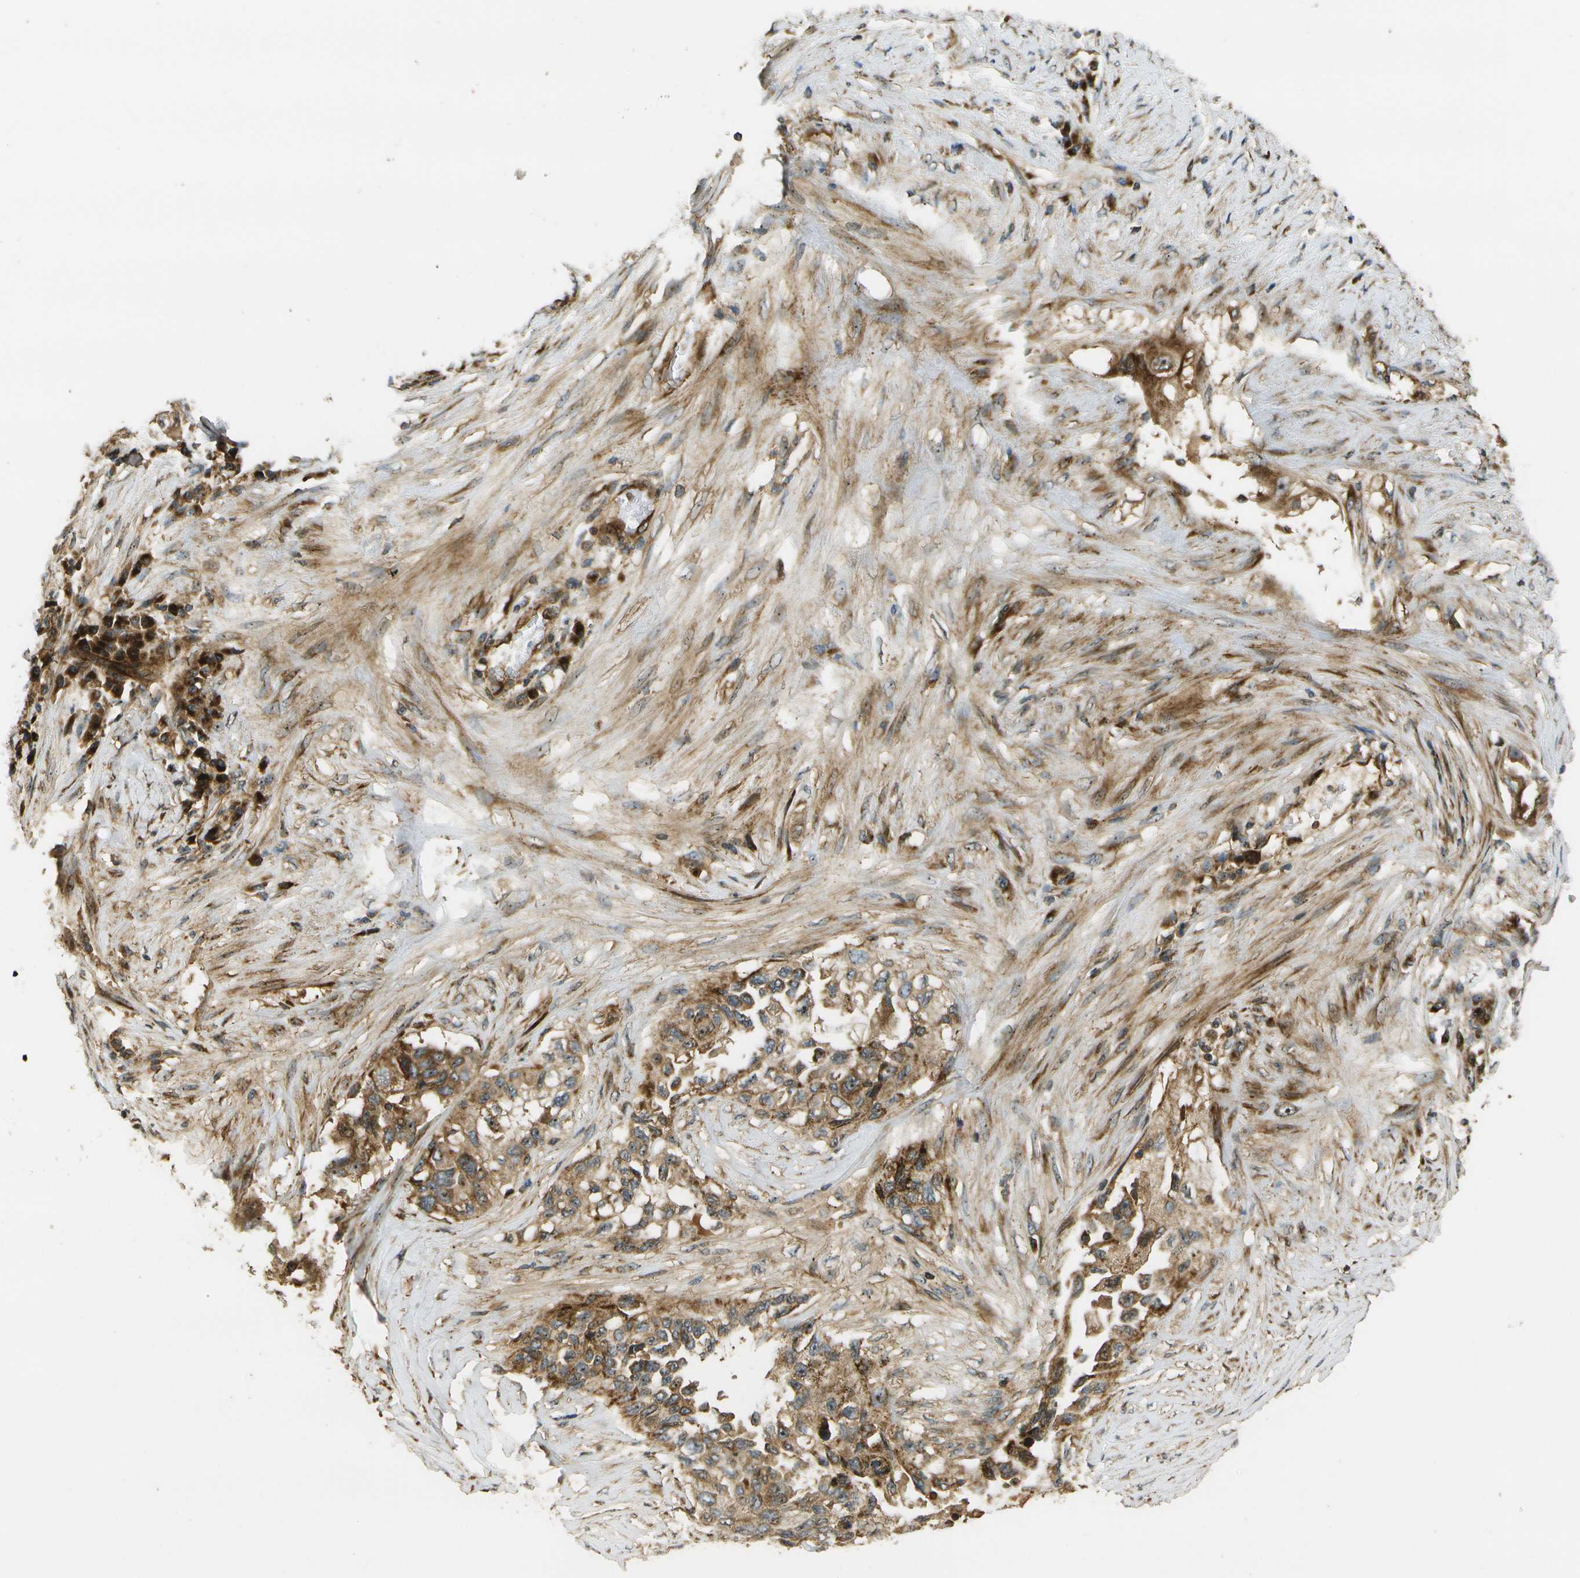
{"staining": {"intensity": "moderate", "quantity": ">75%", "location": "cytoplasmic/membranous,nuclear"}, "tissue": "lung cancer", "cell_type": "Tumor cells", "image_type": "cancer", "snomed": [{"axis": "morphology", "description": "Adenocarcinoma, NOS"}, {"axis": "topography", "description": "Lung"}], "caption": "Protein staining exhibits moderate cytoplasmic/membranous and nuclear staining in approximately >75% of tumor cells in lung adenocarcinoma. (DAB = brown stain, brightfield microscopy at high magnification).", "gene": "LRP12", "patient": {"sex": "female", "age": 51}}